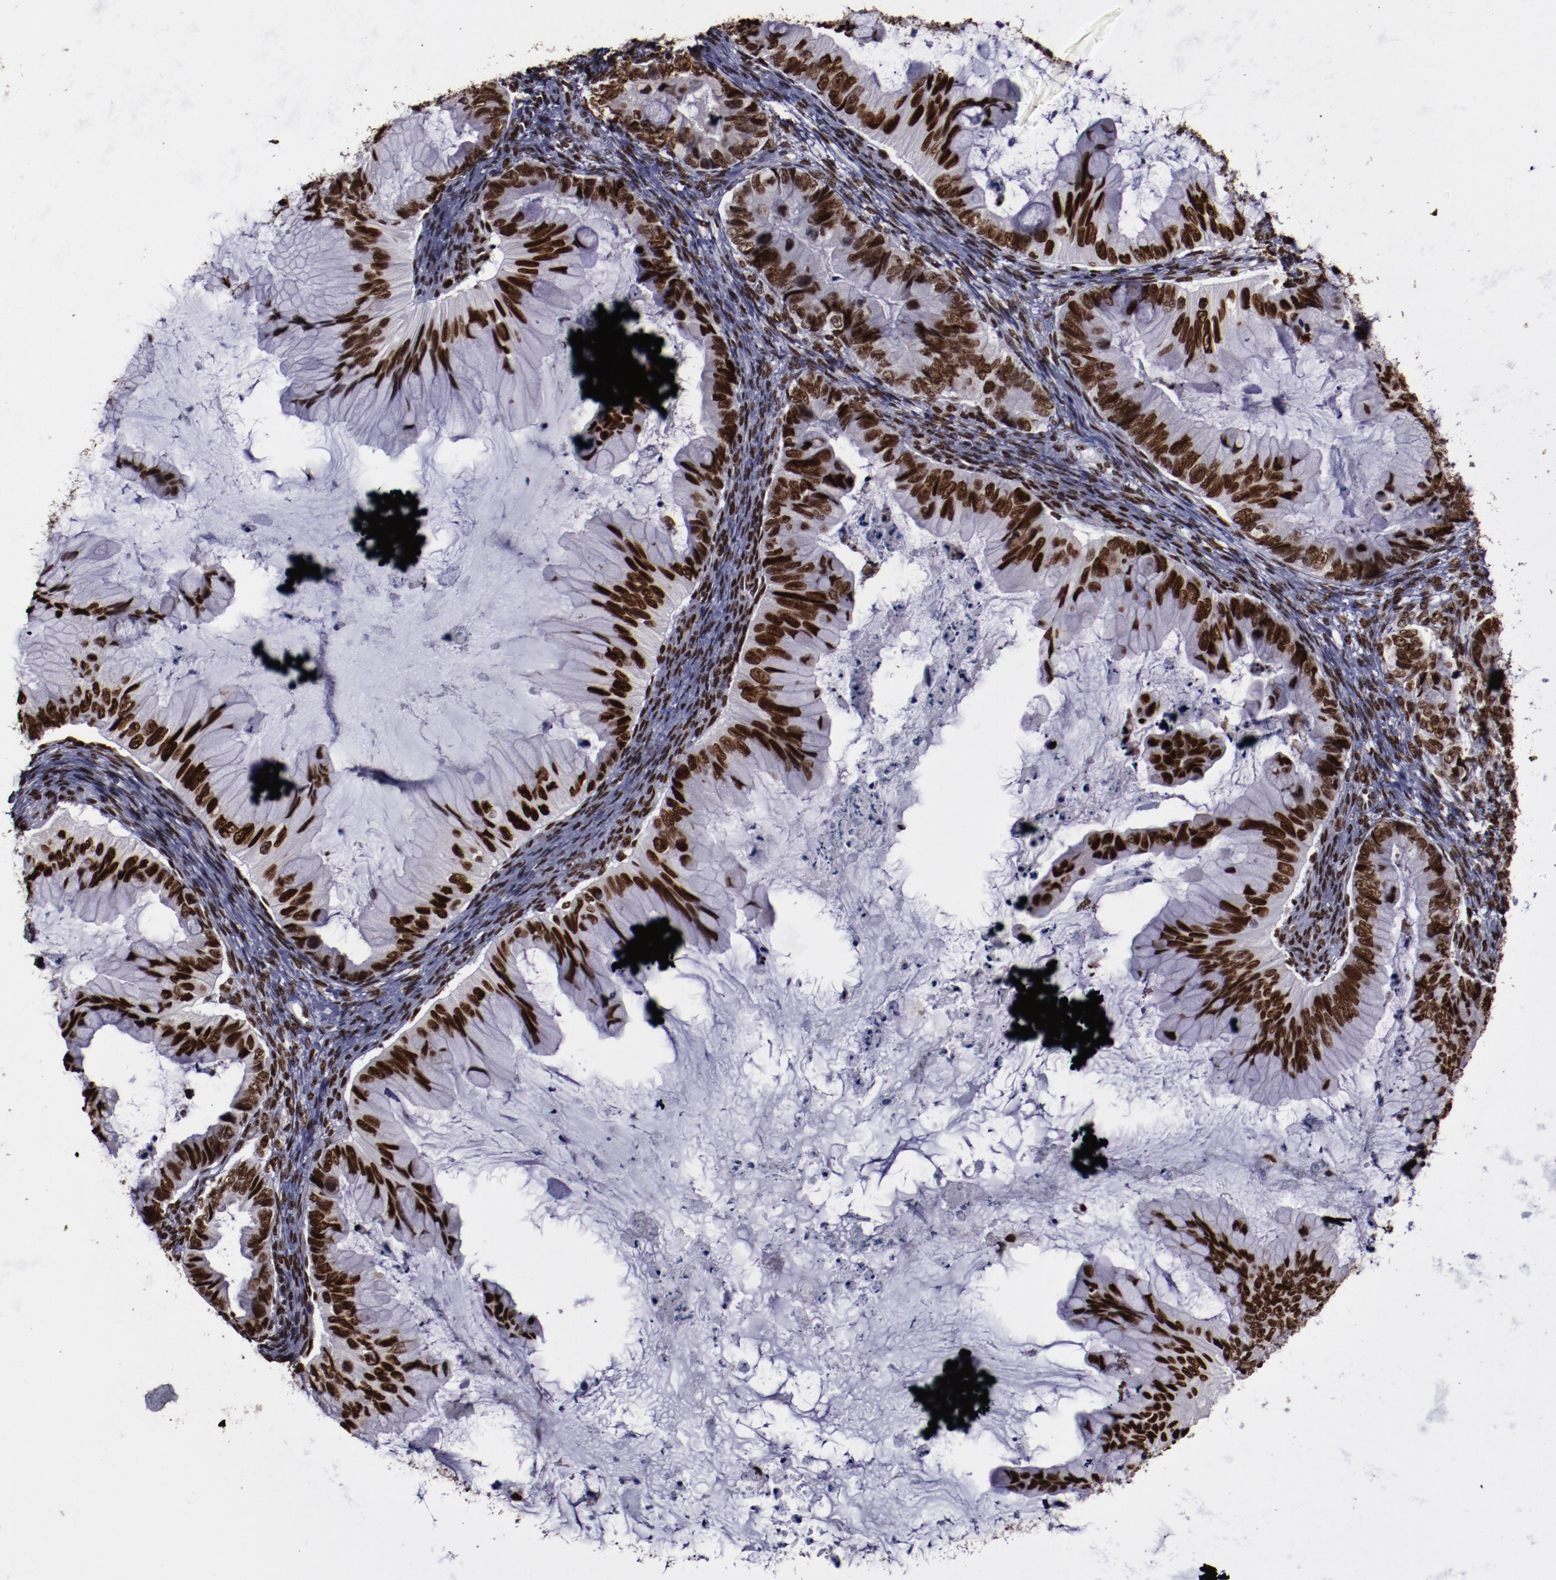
{"staining": {"intensity": "moderate", "quantity": ">75%", "location": "nuclear"}, "tissue": "ovarian cancer", "cell_type": "Tumor cells", "image_type": "cancer", "snomed": [{"axis": "morphology", "description": "Cystadenocarcinoma, mucinous, NOS"}, {"axis": "topography", "description": "Ovary"}], "caption": "DAB immunohistochemical staining of human mucinous cystadenocarcinoma (ovarian) exhibits moderate nuclear protein positivity in approximately >75% of tumor cells.", "gene": "APEX1", "patient": {"sex": "female", "age": 36}}